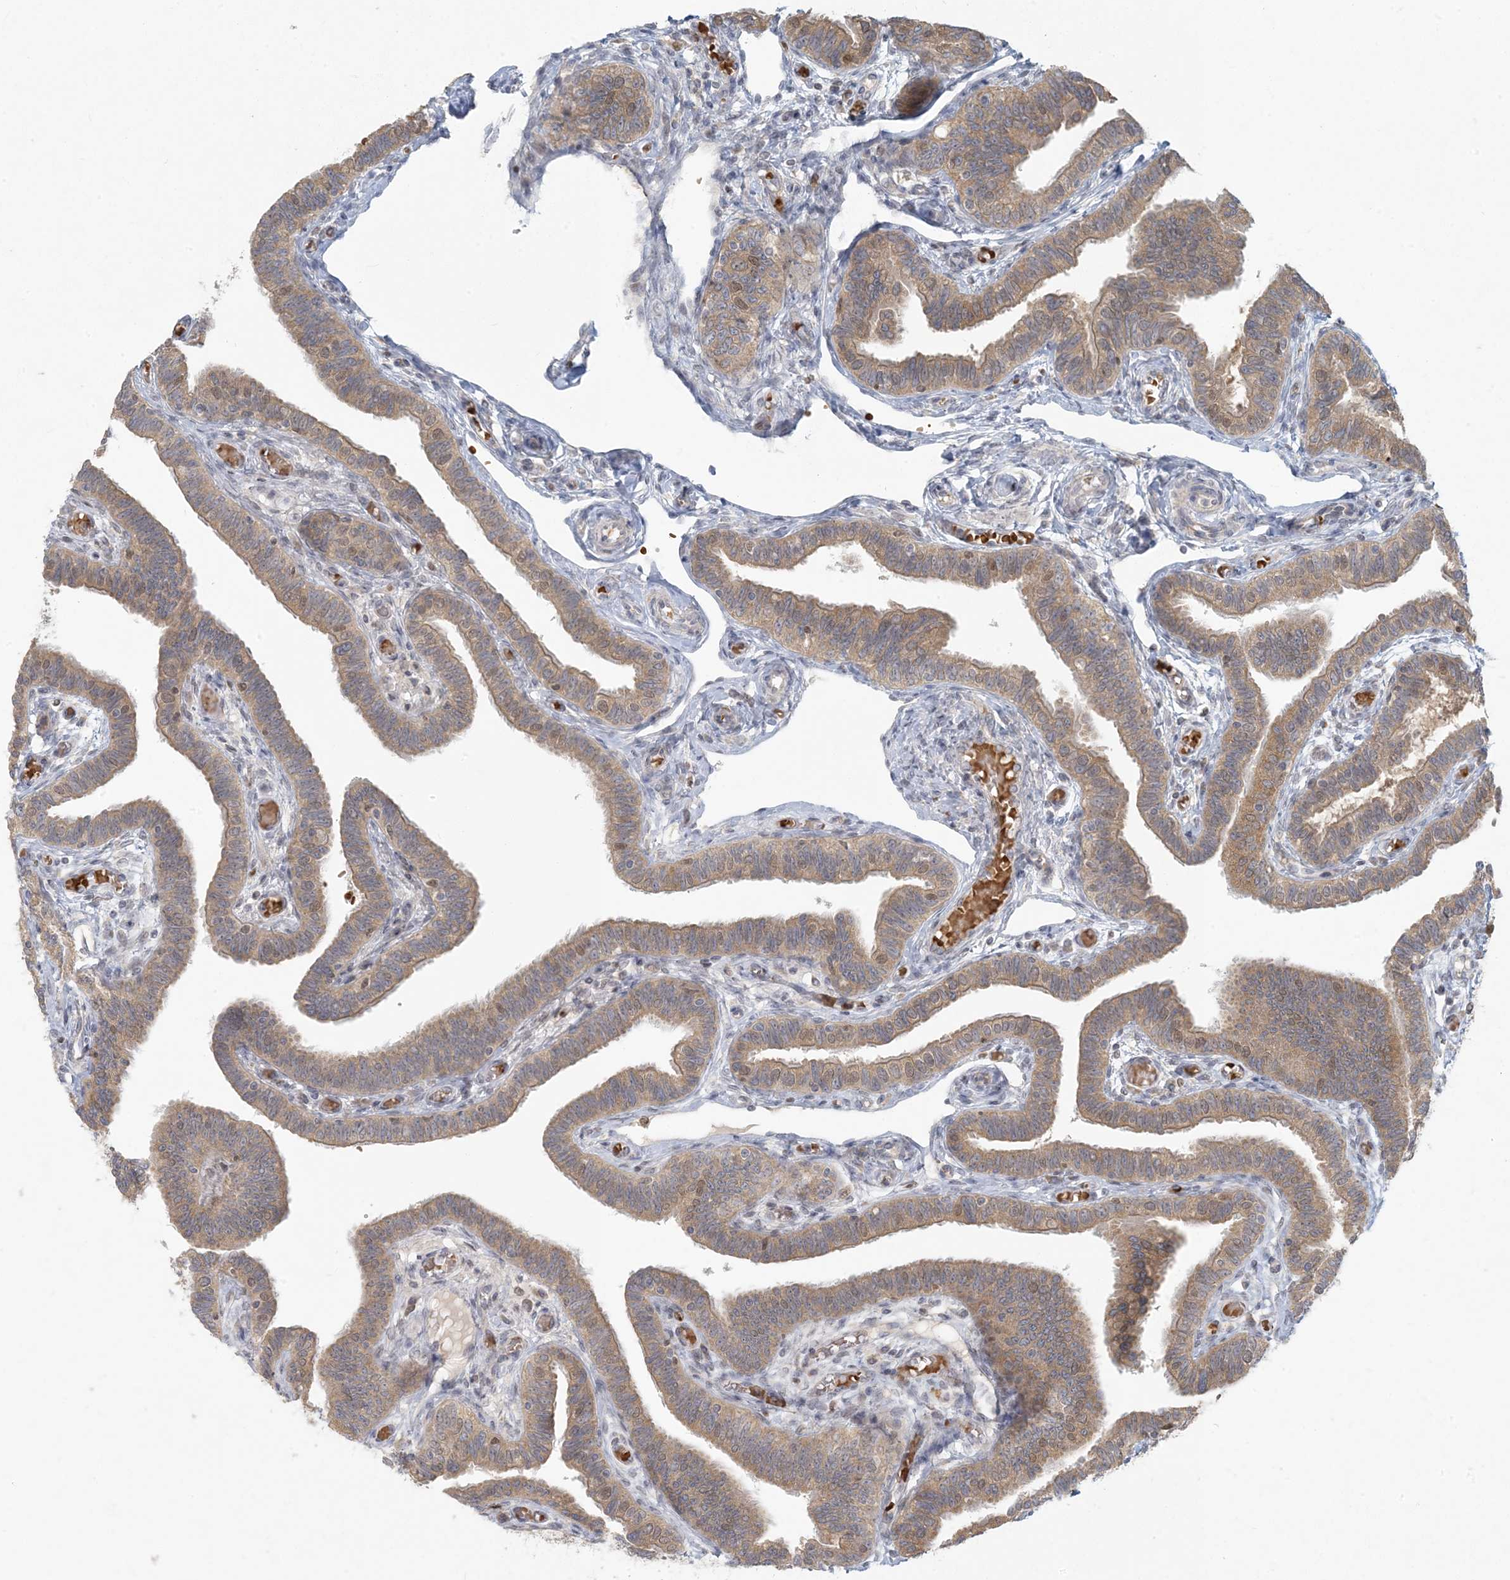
{"staining": {"intensity": "moderate", "quantity": ">75%", "location": "cytoplasmic/membranous,nuclear"}, "tissue": "fallopian tube", "cell_type": "Glandular cells", "image_type": "normal", "snomed": [{"axis": "morphology", "description": "Normal tissue, NOS"}, {"axis": "topography", "description": "Fallopian tube"}], "caption": "Fallopian tube stained with immunohistochemistry shows moderate cytoplasmic/membranous,nuclear positivity in about >75% of glandular cells.", "gene": "CTDNEP1", "patient": {"sex": "female", "age": 39}}